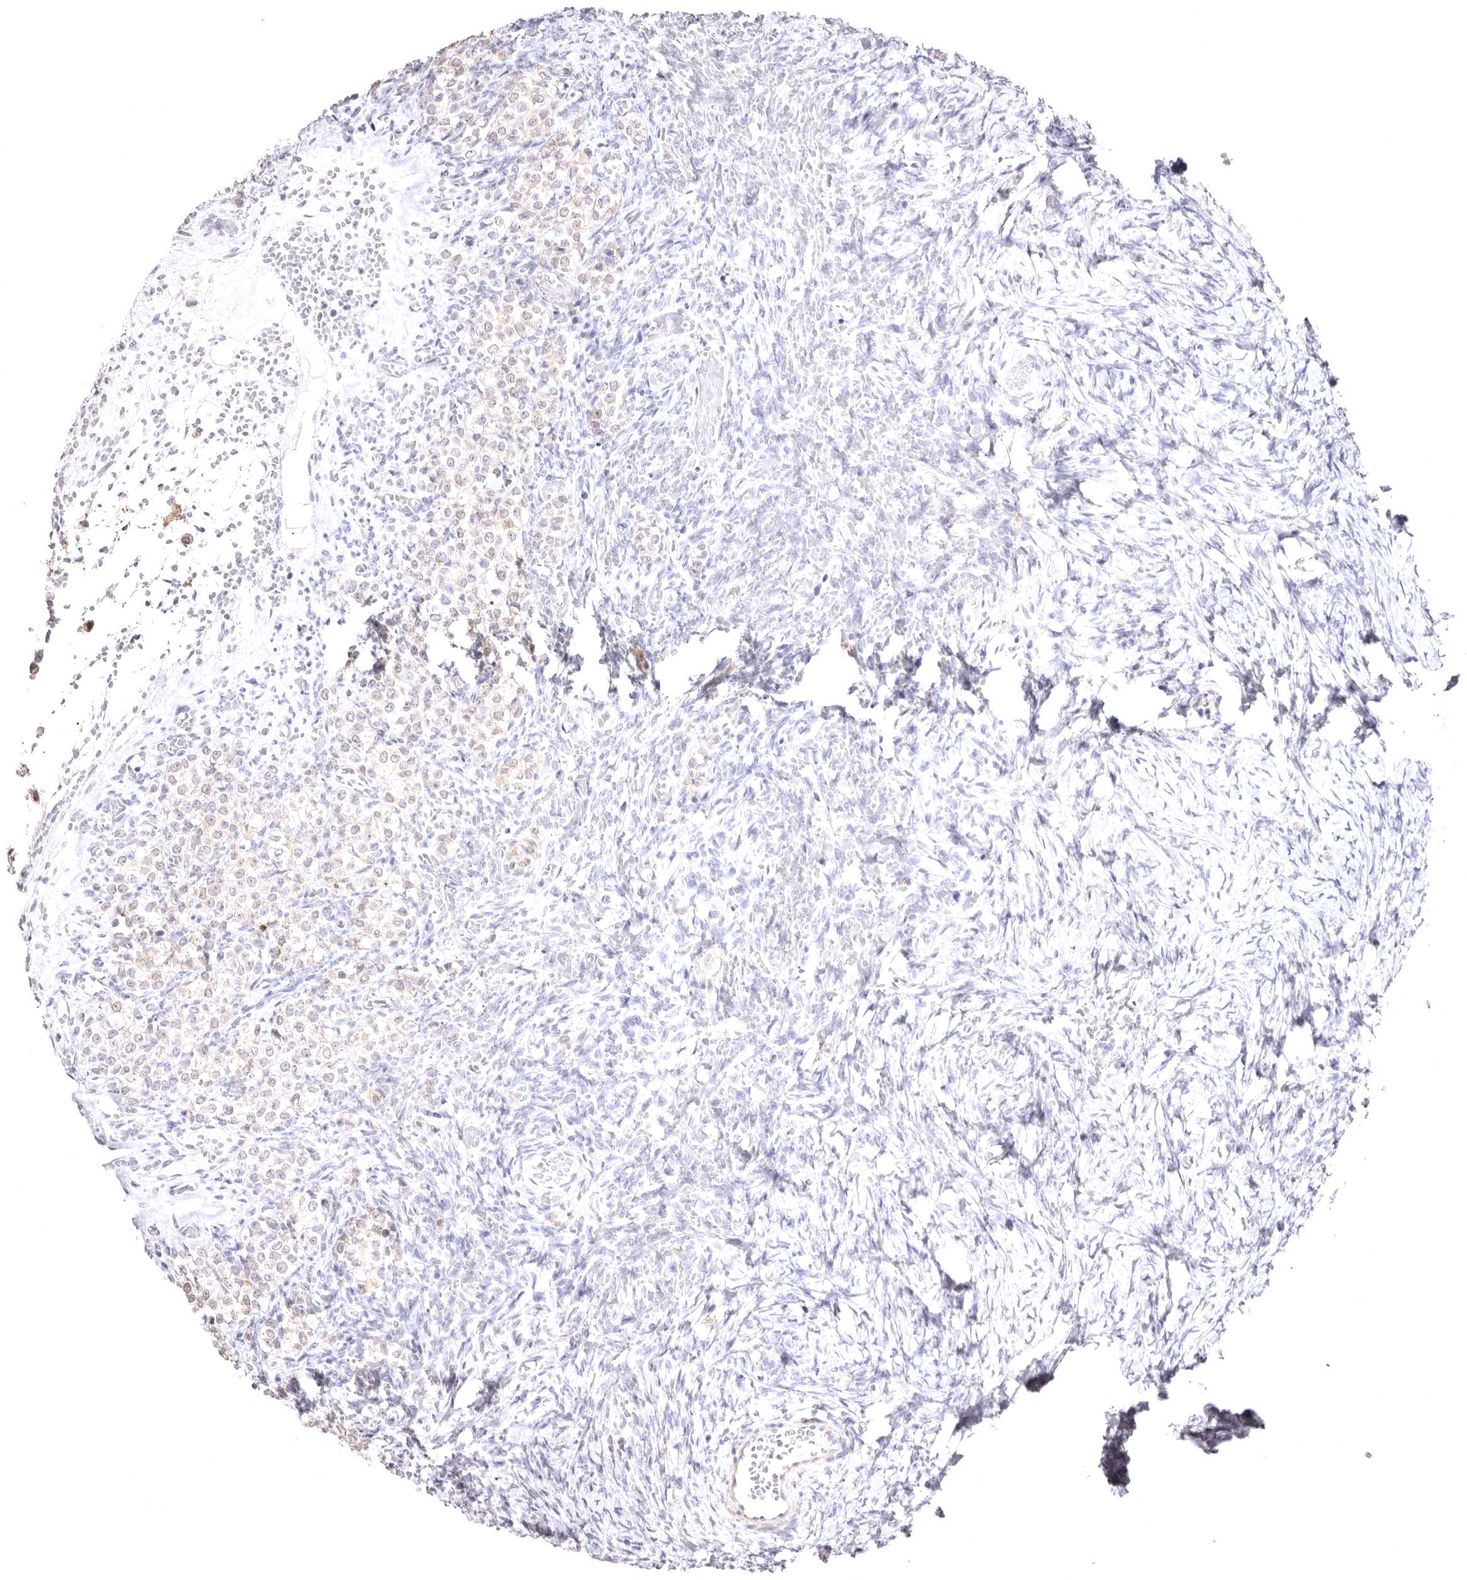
{"staining": {"intensity": "negative", "quantity": "none", "location": "none"}, "tissue": "ovary", "cell_type": "Ovarian stroma cells", "image_type": "normal", "snomed": [{"axis": "morphology", "description": "Adenocarcinoma, NOS"}, {"axis": "topography", "description": "Endometrium"}], "caption": "The histopathology image exhibits no significant expression in ovarian stroma cells of ovary.", "gene": "VPS45", "patient": {"sex": "female", "age": 32}}